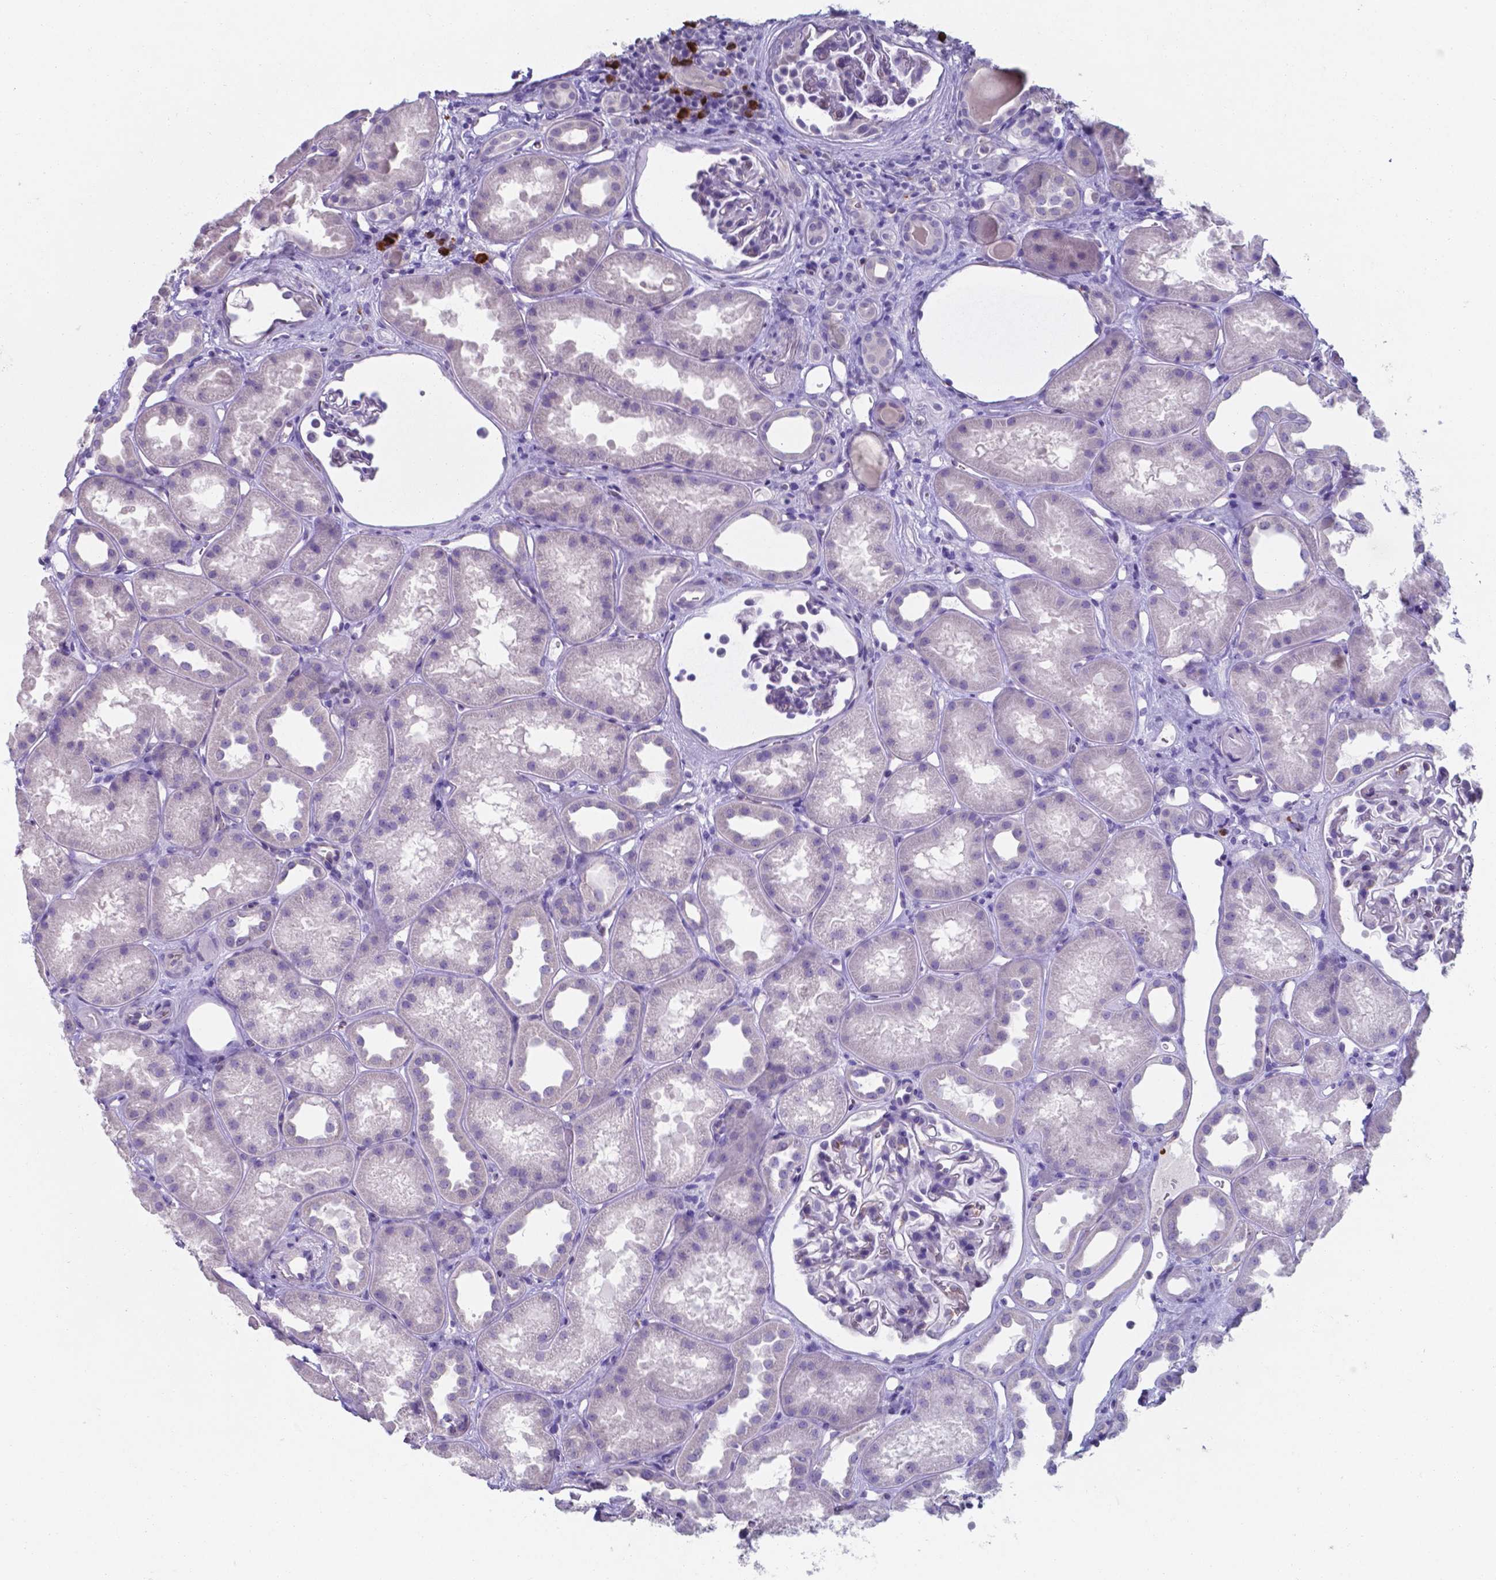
{"staining": {"intensity": "negative", "quantity": "none", "location": "none"}, "tissue": "kidney", "cell_type": "Cells in glomeruli", "image_type": "normal", "snomed": [{"axis": "morphology", "description": "Normal tissue, NOS"}, {"axis": "topography", "description": "Kidney"}], "caption": "IHC photomicrograph of benign kidney: kidney stained with DAB (3,3'-diaminobenzidine) demonstrates no significant protein staining in cells in glomeruli.", "gene": "UBE2J1", "patient": {"sex": "male", "age": 61}}